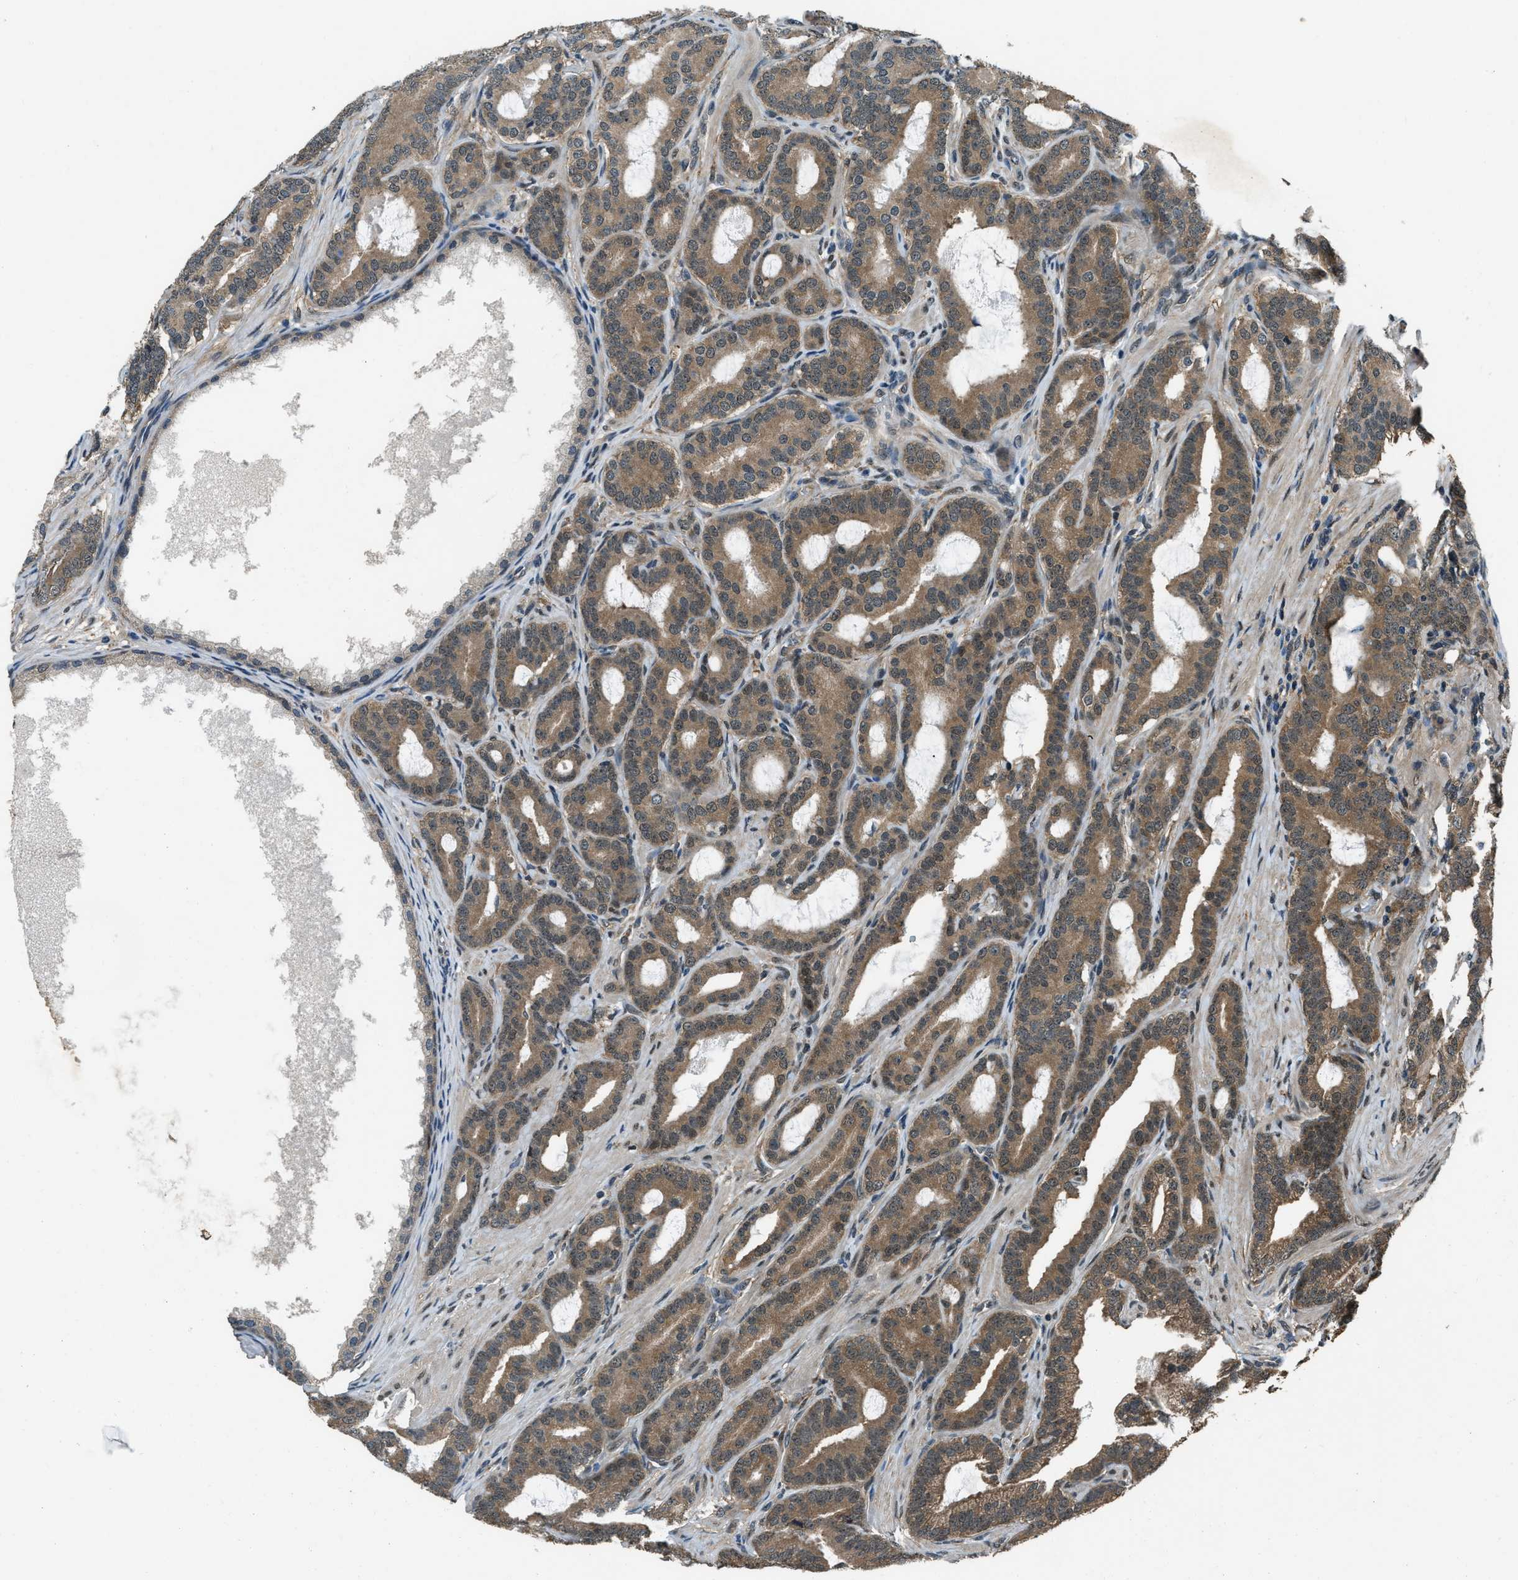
{"staining": {"intensity": "moderate", "quantity": ">75%", "location": "cytoplasmic/membranous"}, "tissue": "prostate cancer", "cell_type": "Tumor cells", "image_type": "cancer", "snomed": [{"axis": "morphology", "description": "Adenocarcinoma, High grade"}, {"axis": "topography", "description": "Prostate"}], "caption": "Immunohistochemistry staining of prostate high-grade adenocarcinoma, which exhibits medium levels of moderate cytoplasmic/membranous positivity in about >75% of tumor cells indicating moderate cytoplasmic/membranous protein staining. The staining was performed using DAB (3,3'-diaminobenzidine) (brown) for protein detection and nuclei were counterstained in hematoxylin (blue).", "gene": "NUDCD3", "patient": {"sex": "male", "age": 60}}